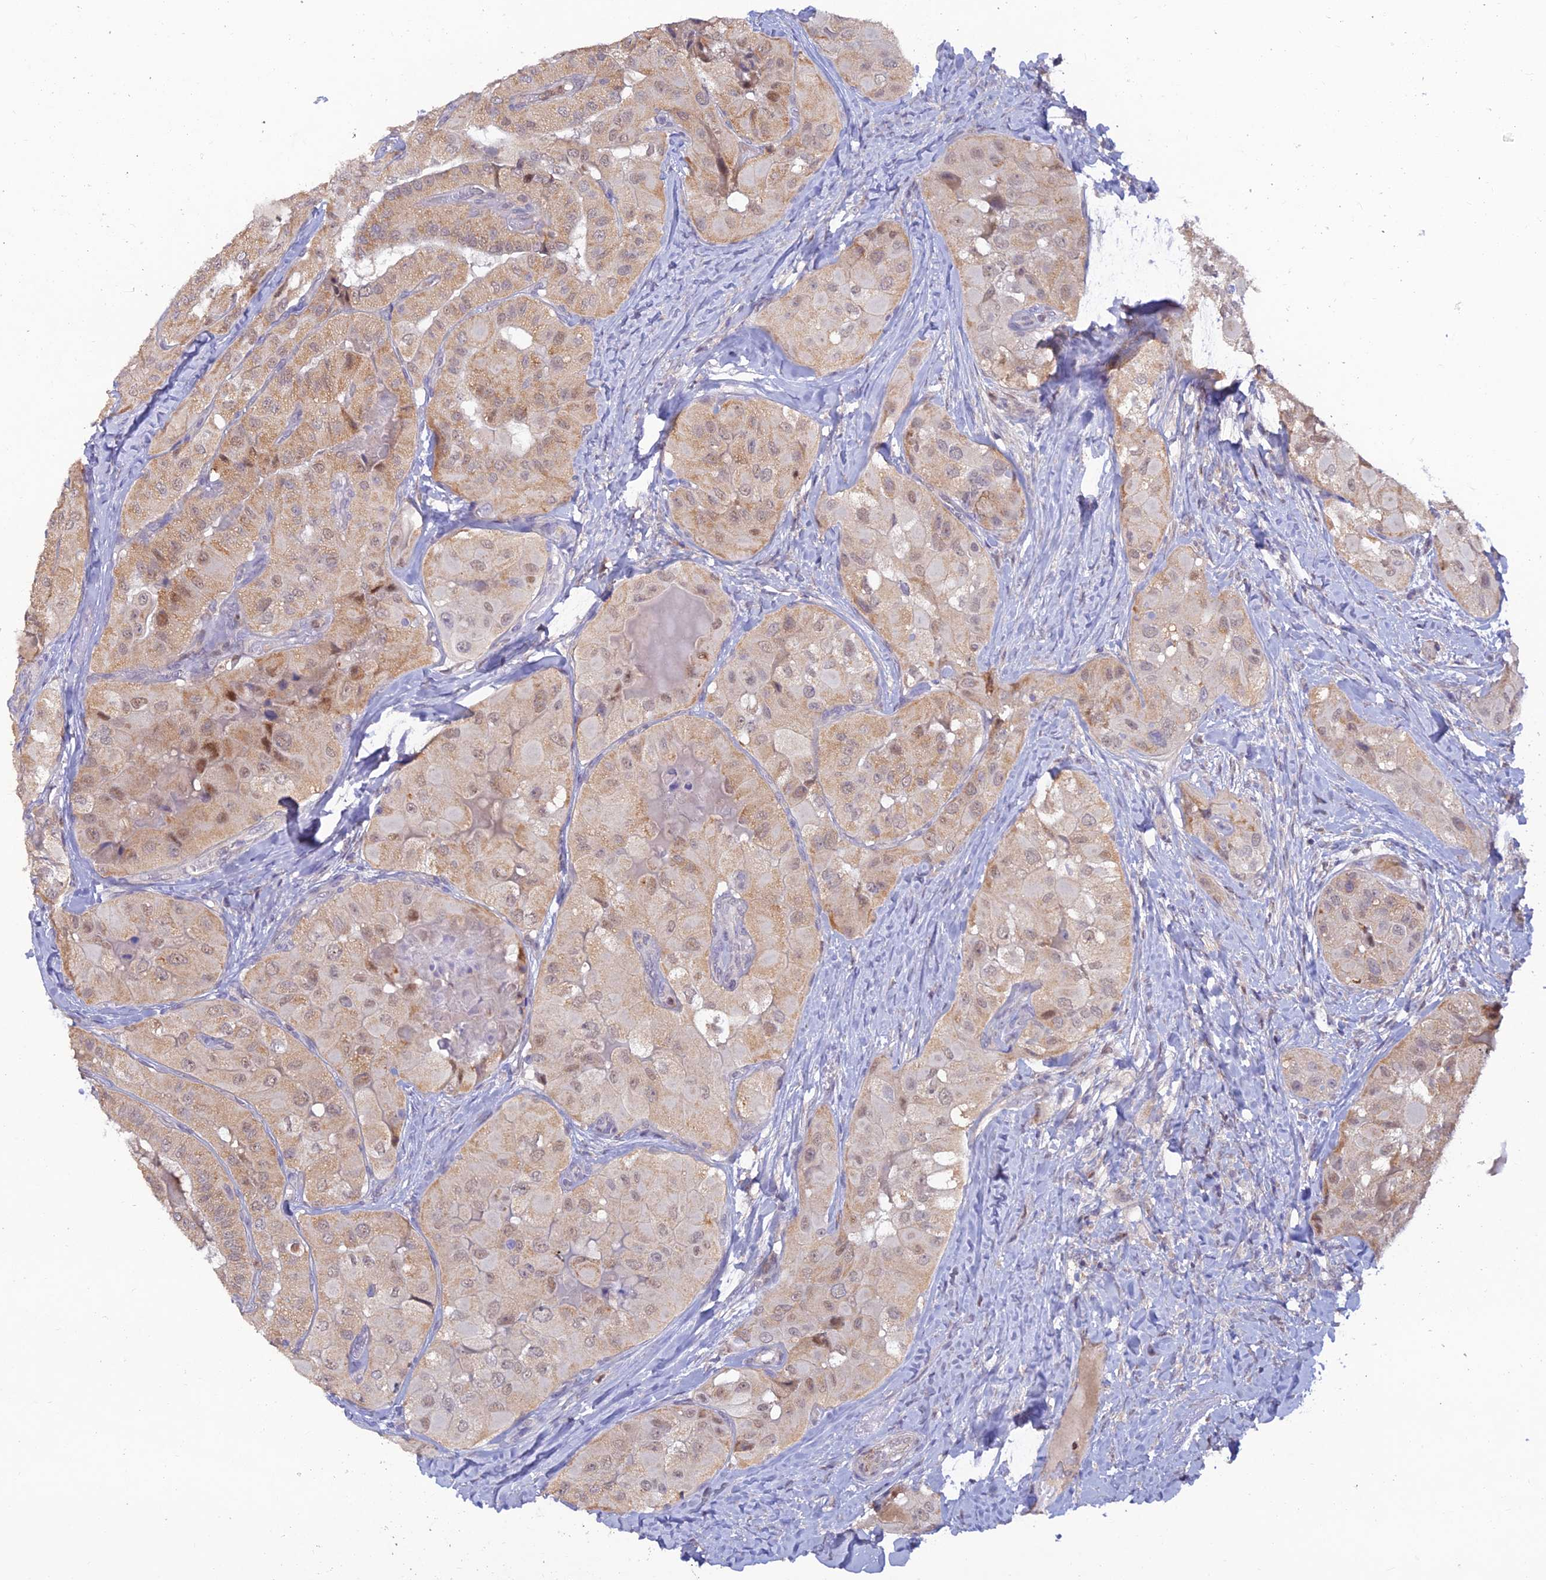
{"staining": {"intensity": "weak", "quantity": ">75%", "location": "cytoplasmic/membranous,nuclear"}, "tissue": "thyroid cancer", "cell_type": "Tumor cells", "image_type": "cancer", "snomed": [{"axis": "morphology", "description": "Normal tissue, NOS"}, {"axis": "morphology", "description": "Papillary adenocarcinoma, NOS"}, {"axis": "topography", "description": "Thyroid gland"}], "caption": "This image demonstrates IHC staining of thyroid cancer, with low weak cytoplasmic/membranous and nuclear expression in about >75% of tumor cells.", "gene": "FASTKD5", "patient": {"sex": "female", "age": 59}}